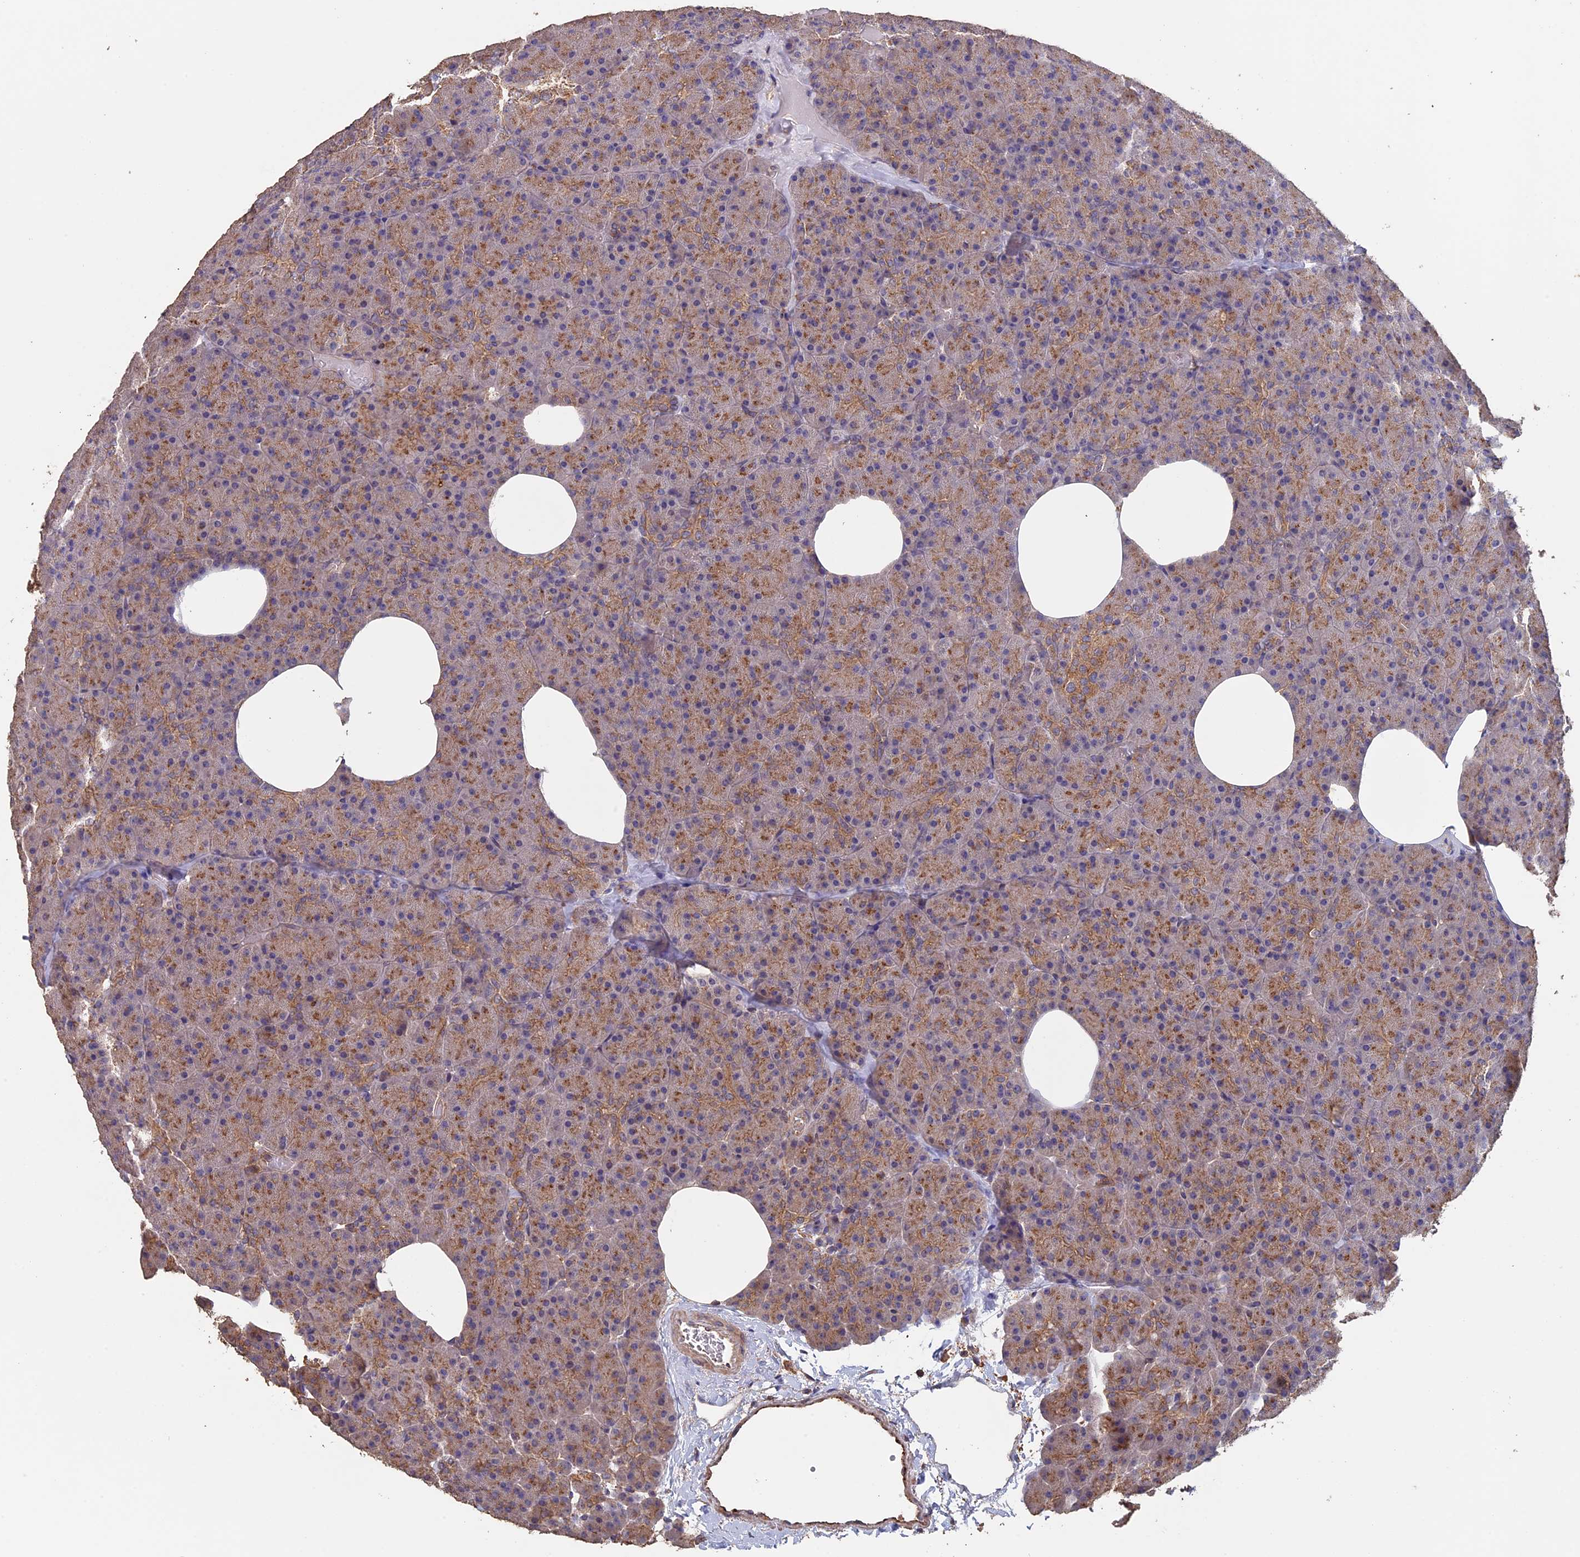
{"staining": {"intensity": "moderate", "quantity": "25%-75%", "location": "cytoplasmic/membranous"}, "tissue": "pancreas", "cell_type": "Exocrine glandular cells", "image_type": "normal", "snomed": [{"axis": "morphology", "description": "Normal tissue, NOS"}, {"axis": "morphology", "description": "Carcinoid, malignant, NOS"}, {"axis": "topography", "description": "Pancreas"}], "caption": "Immunohistochemistry of unremarkable pancreas shows medium levels of moderate cytoplasmic/membranous expression in about 25%-75% of exocrine glandular cells.", "gene": "PIGQ", "patient": {"sex": "female", "age": 35}}